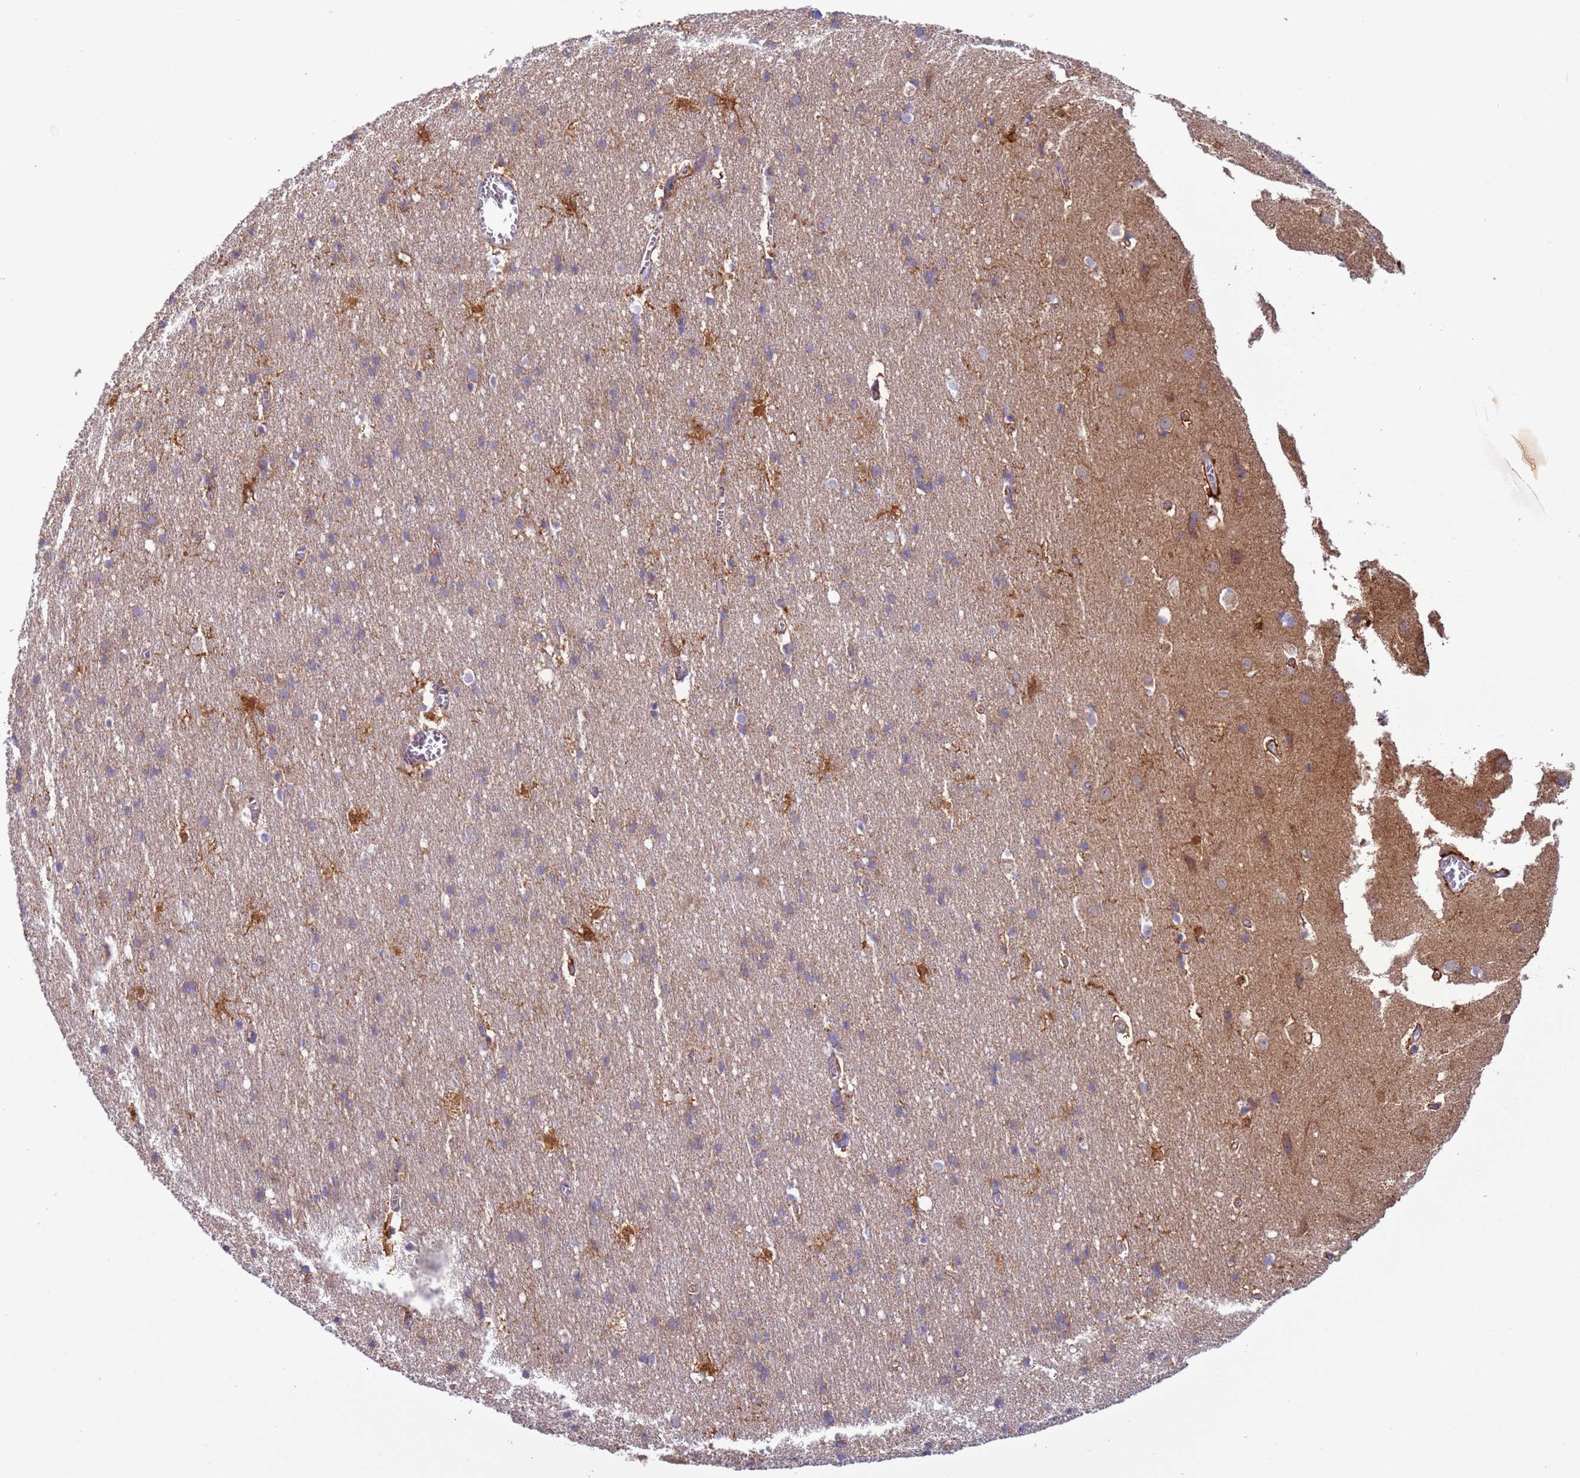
{"staining": {"intensity": "moderate", "quantity": ">75%", "location": "cytoplasmic/membranous"}, "tissue": "cerebral cortex", "cell_type": "Endothelial cells", "image_type": "normal", "snomed": [{"axis": "morphology", "description": "Normal tissue, NOS"}, {"axis": "topography", "description": "Cerebral cortex"}], "caption": "IHC photomicrograph of benign cerebral cortex: human cerebral cortex stained using immunohistochemistry exhibits medium levels of moderate protein expression localized specifically in the cytoplasmic/membranous of endothelial cells, appearing as a cytoplasmic/membranous brown color.", "gene": "UQCRQ", "patient": {"sex": "male", "age": 54}}